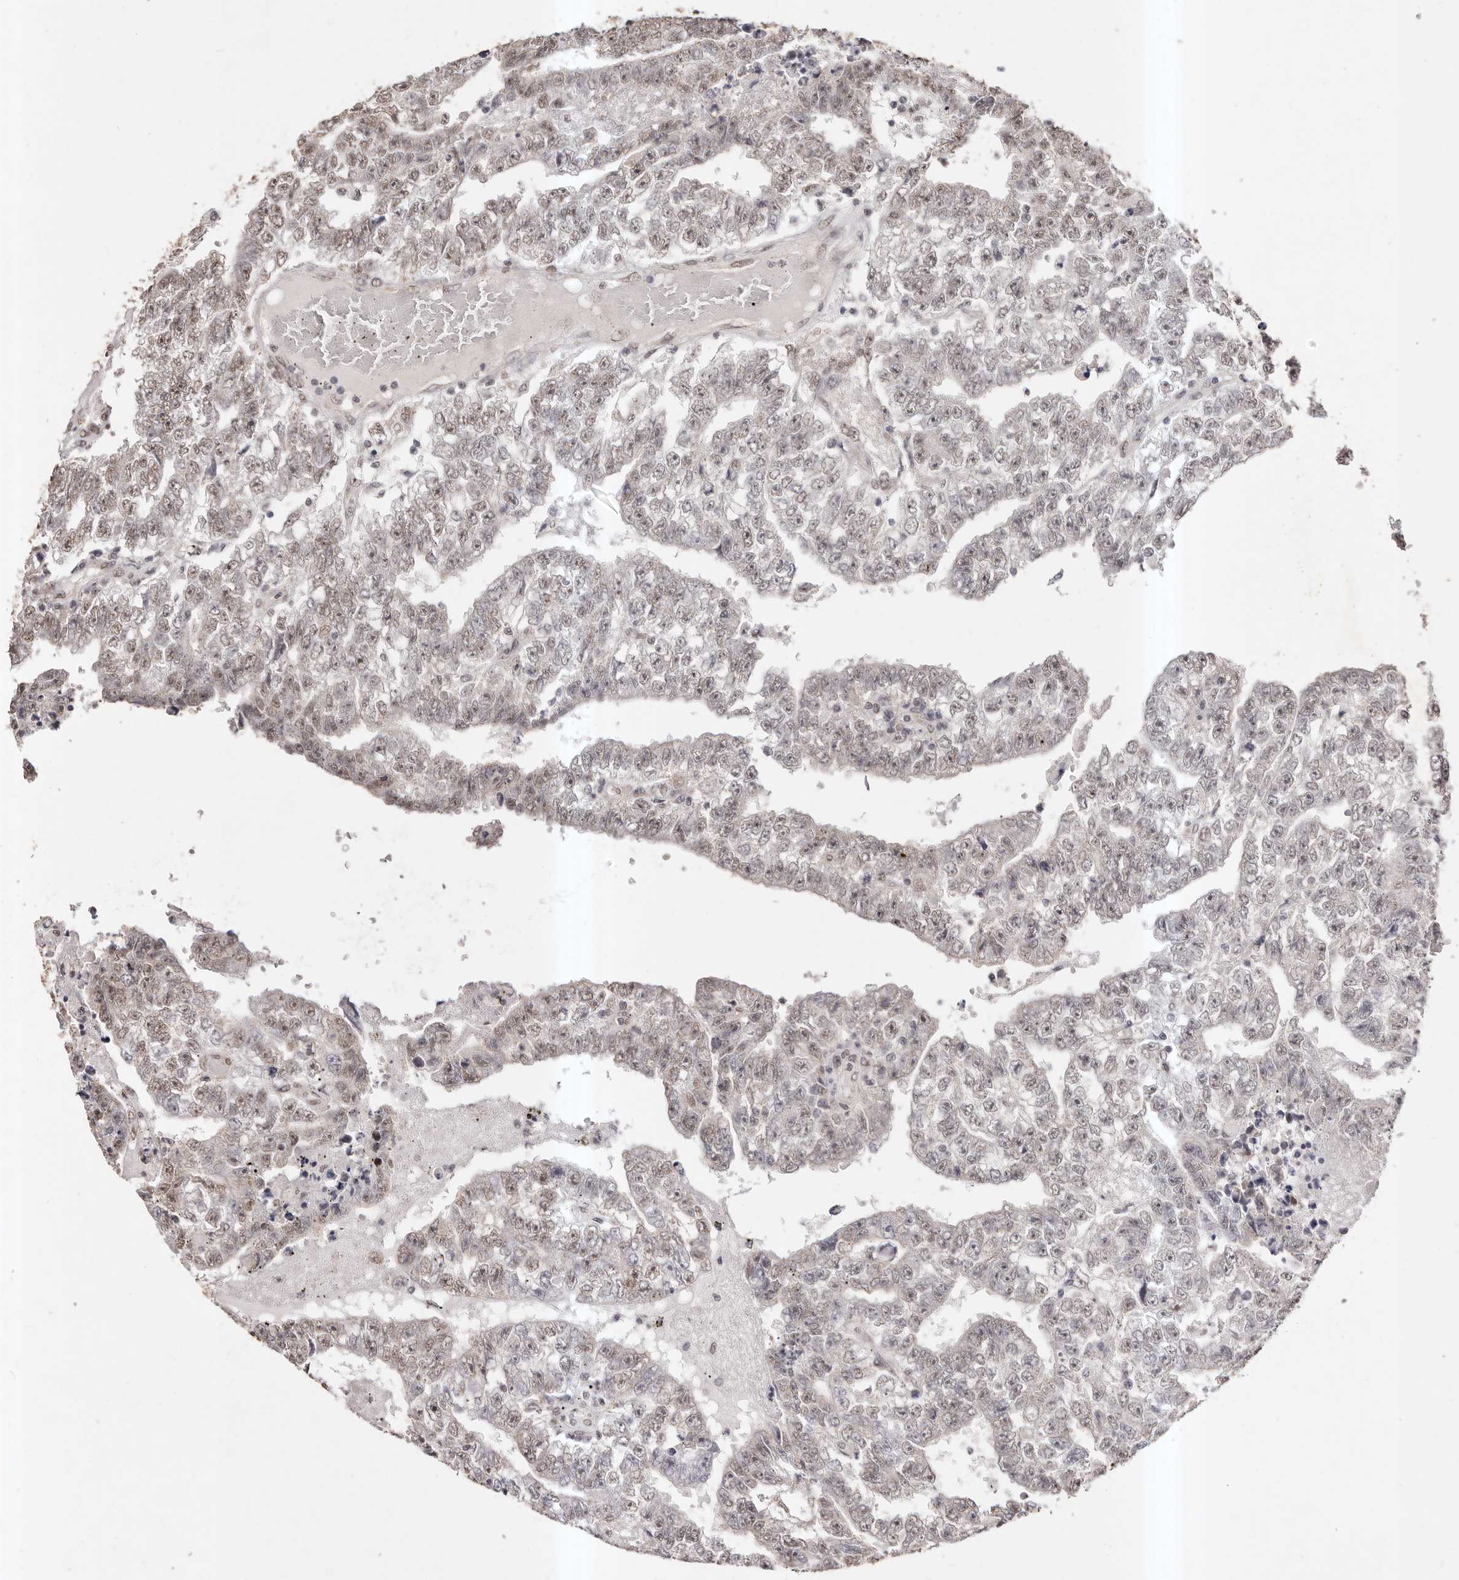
{"staining": {"intensity": "moderate", "quantity": "<25%", "location": "nuclear"}, "tissue": "testis cancer", "cell_type": "Tumor cells", "image_type": "cancer", "snomed": [{"axis": "morphology", "description": "Carcinoma, Embryonal, NOS"}, {"axis": "topography", "description": "Testis"}], "caption": "Protein expression analysis of testis cancer displays moderate nuclear staining in approximately <25% of tumor cells.", "gene": "RPS6KA5", "patient": {"sex": "male", "age": 25}}